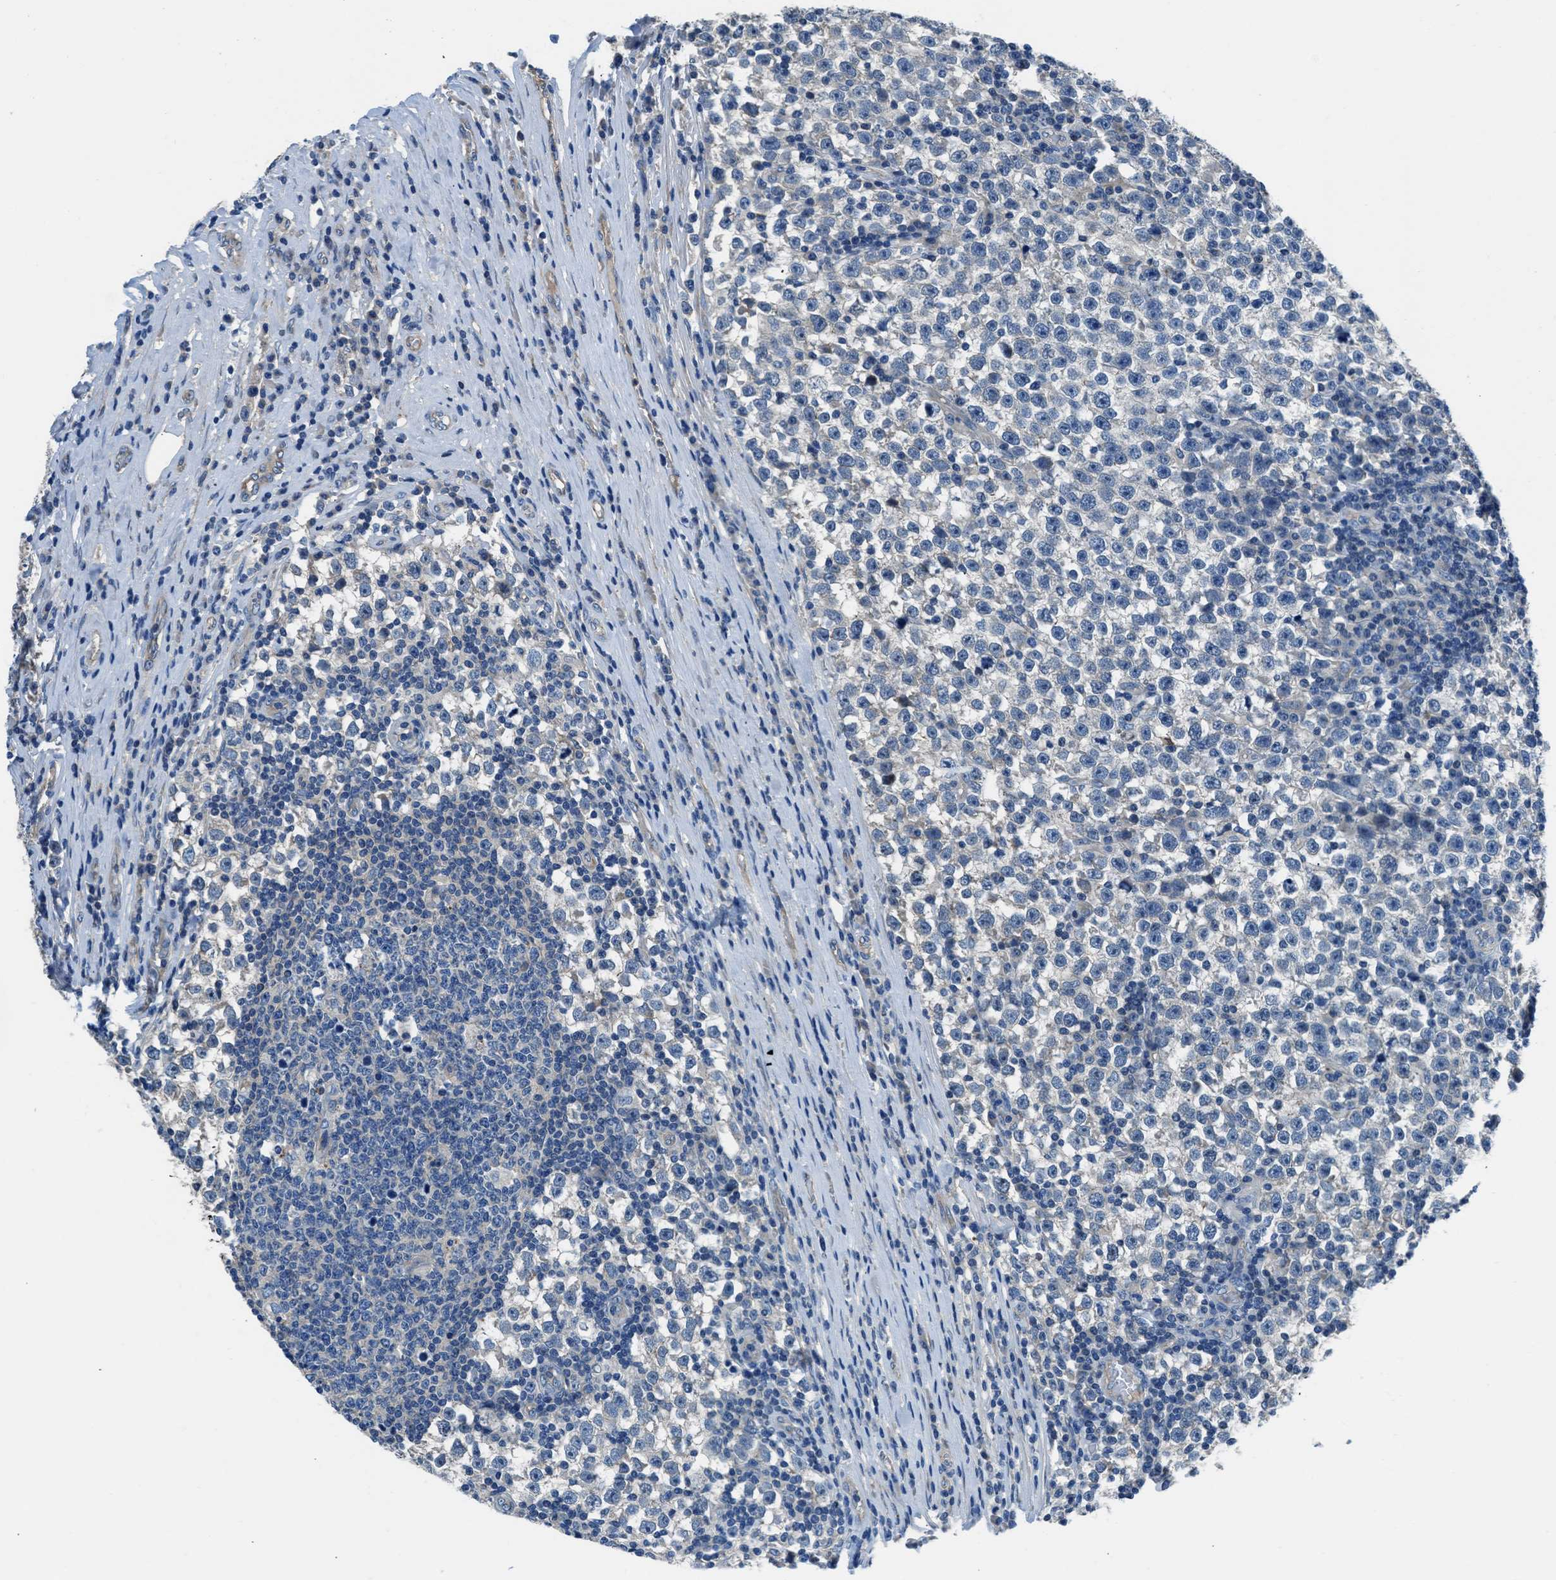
{"staining": {"intensity": "negative", "quantity": "none", "location": "none"}, "tissue": "testis cancer", "cell_type": "Tumor cells", "image_type": "cancer", "snomed": [{"axis": "morphology", "description": "Normal tissue, NOS"}, {"axis": "morphology", "description": "Seminoma, NOS"}, {"axis": "topography", "description": "Testis"}], "caption": "Seminoma (testis) was stained to show a protein in brown. There is no significant expression in tumor cells. (Immunohistochemistry, brightfield microscopy, high magnification).", "gene": "SLC38A6", "patient": {"sex": "male", "age": 43}}